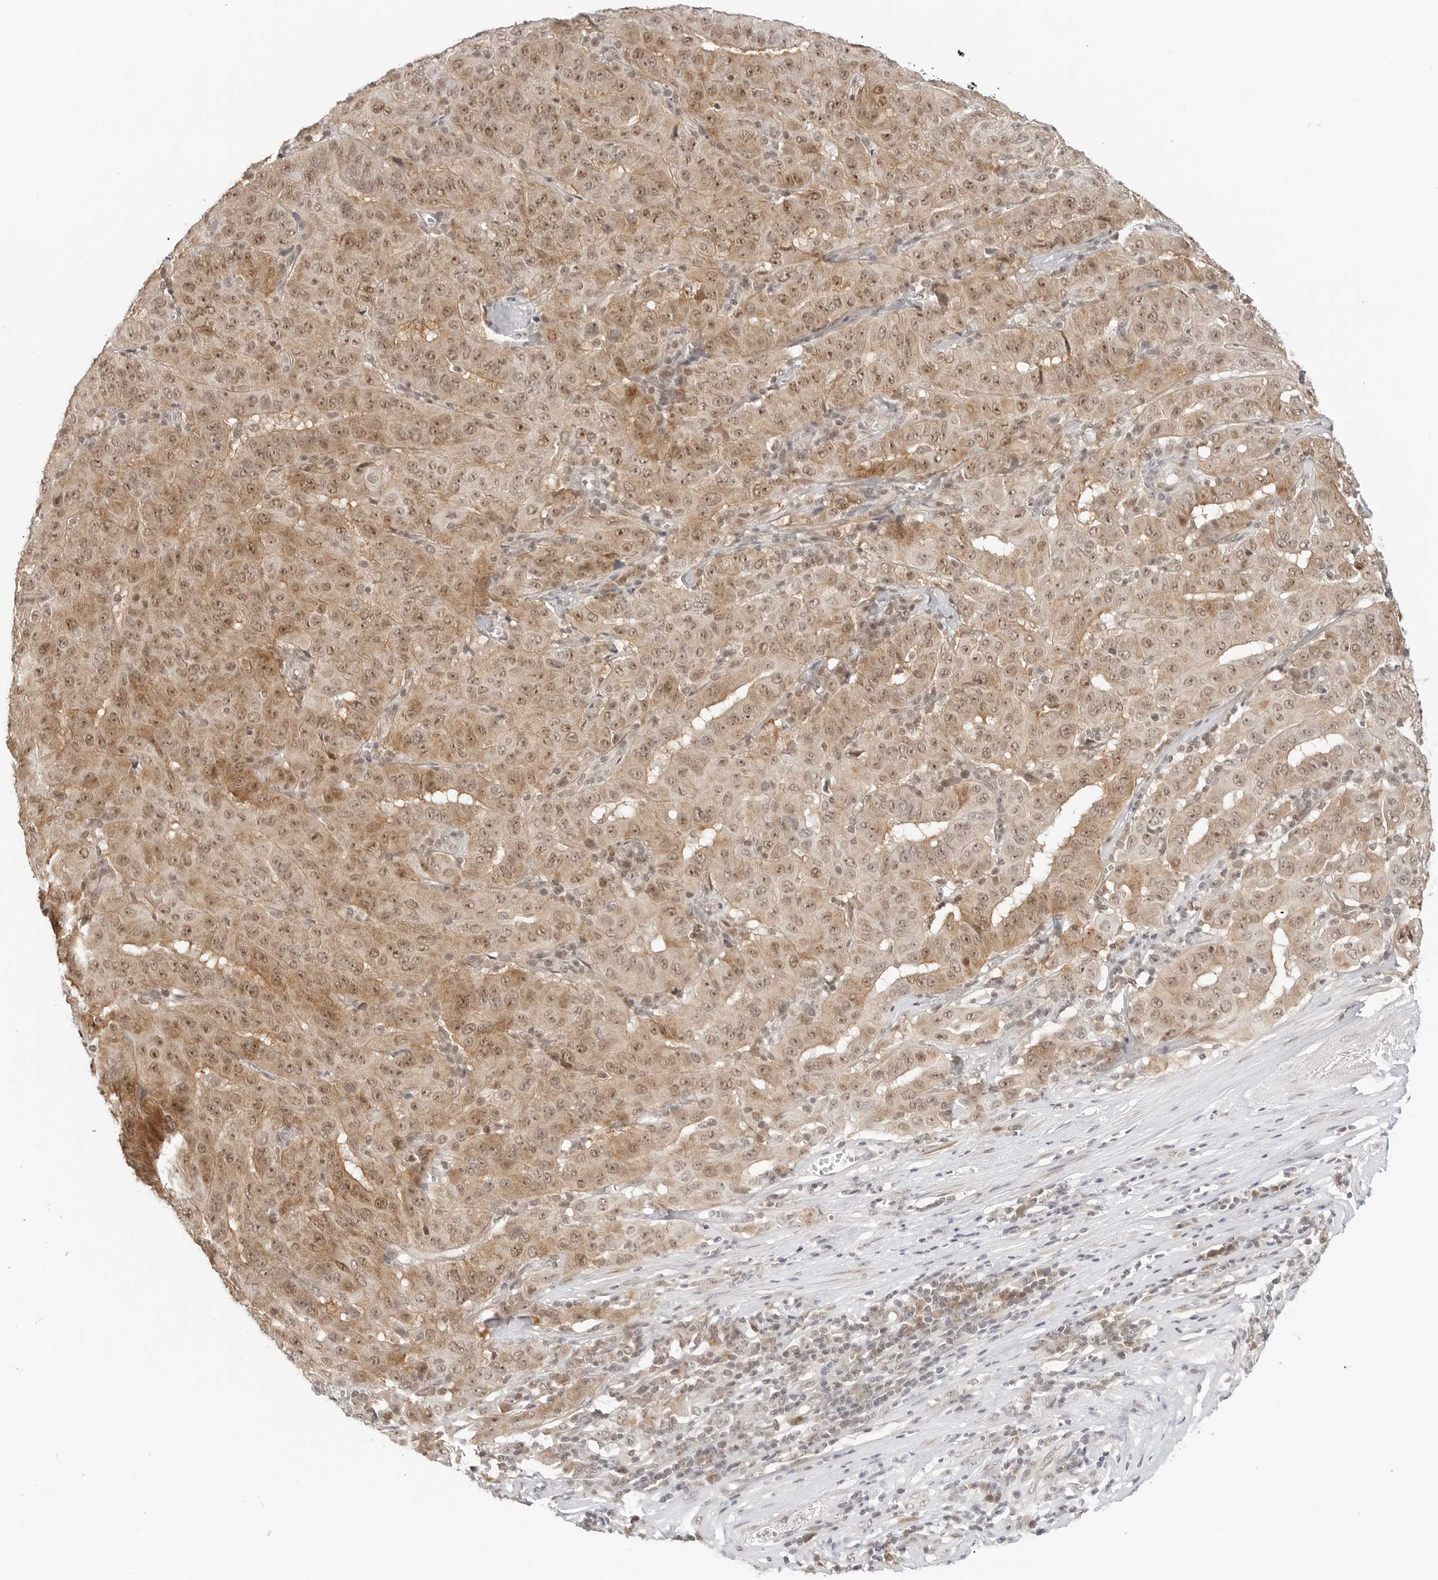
{"staining": {"intensity": "moderate", "quantity": ">75%", "location": "cytoplasmic/membranous,nuclear"}, "tissue": "pancreatic cancer", "cell_type": "Tumor cells", "image_type": "cancer", "snomed": [{"axis": "morphology", "description": "Adenocarcinoma, NOS"}, {"axis": "topography", "description": "Pancreas"}], "caption": "Pancreatic adenocarcinoma stained for a protein exhibits moderate cytoplasmic/membranous and nuclear positivity in tumor cells. The staining was performed using DAB (3,3'-diaminobenzidine), with brown indicating positive protein expression. Nuclei are stained blue with hematoxylin.", "gene": "METAP1", "patient": {"sex": "male", "age": 63}}